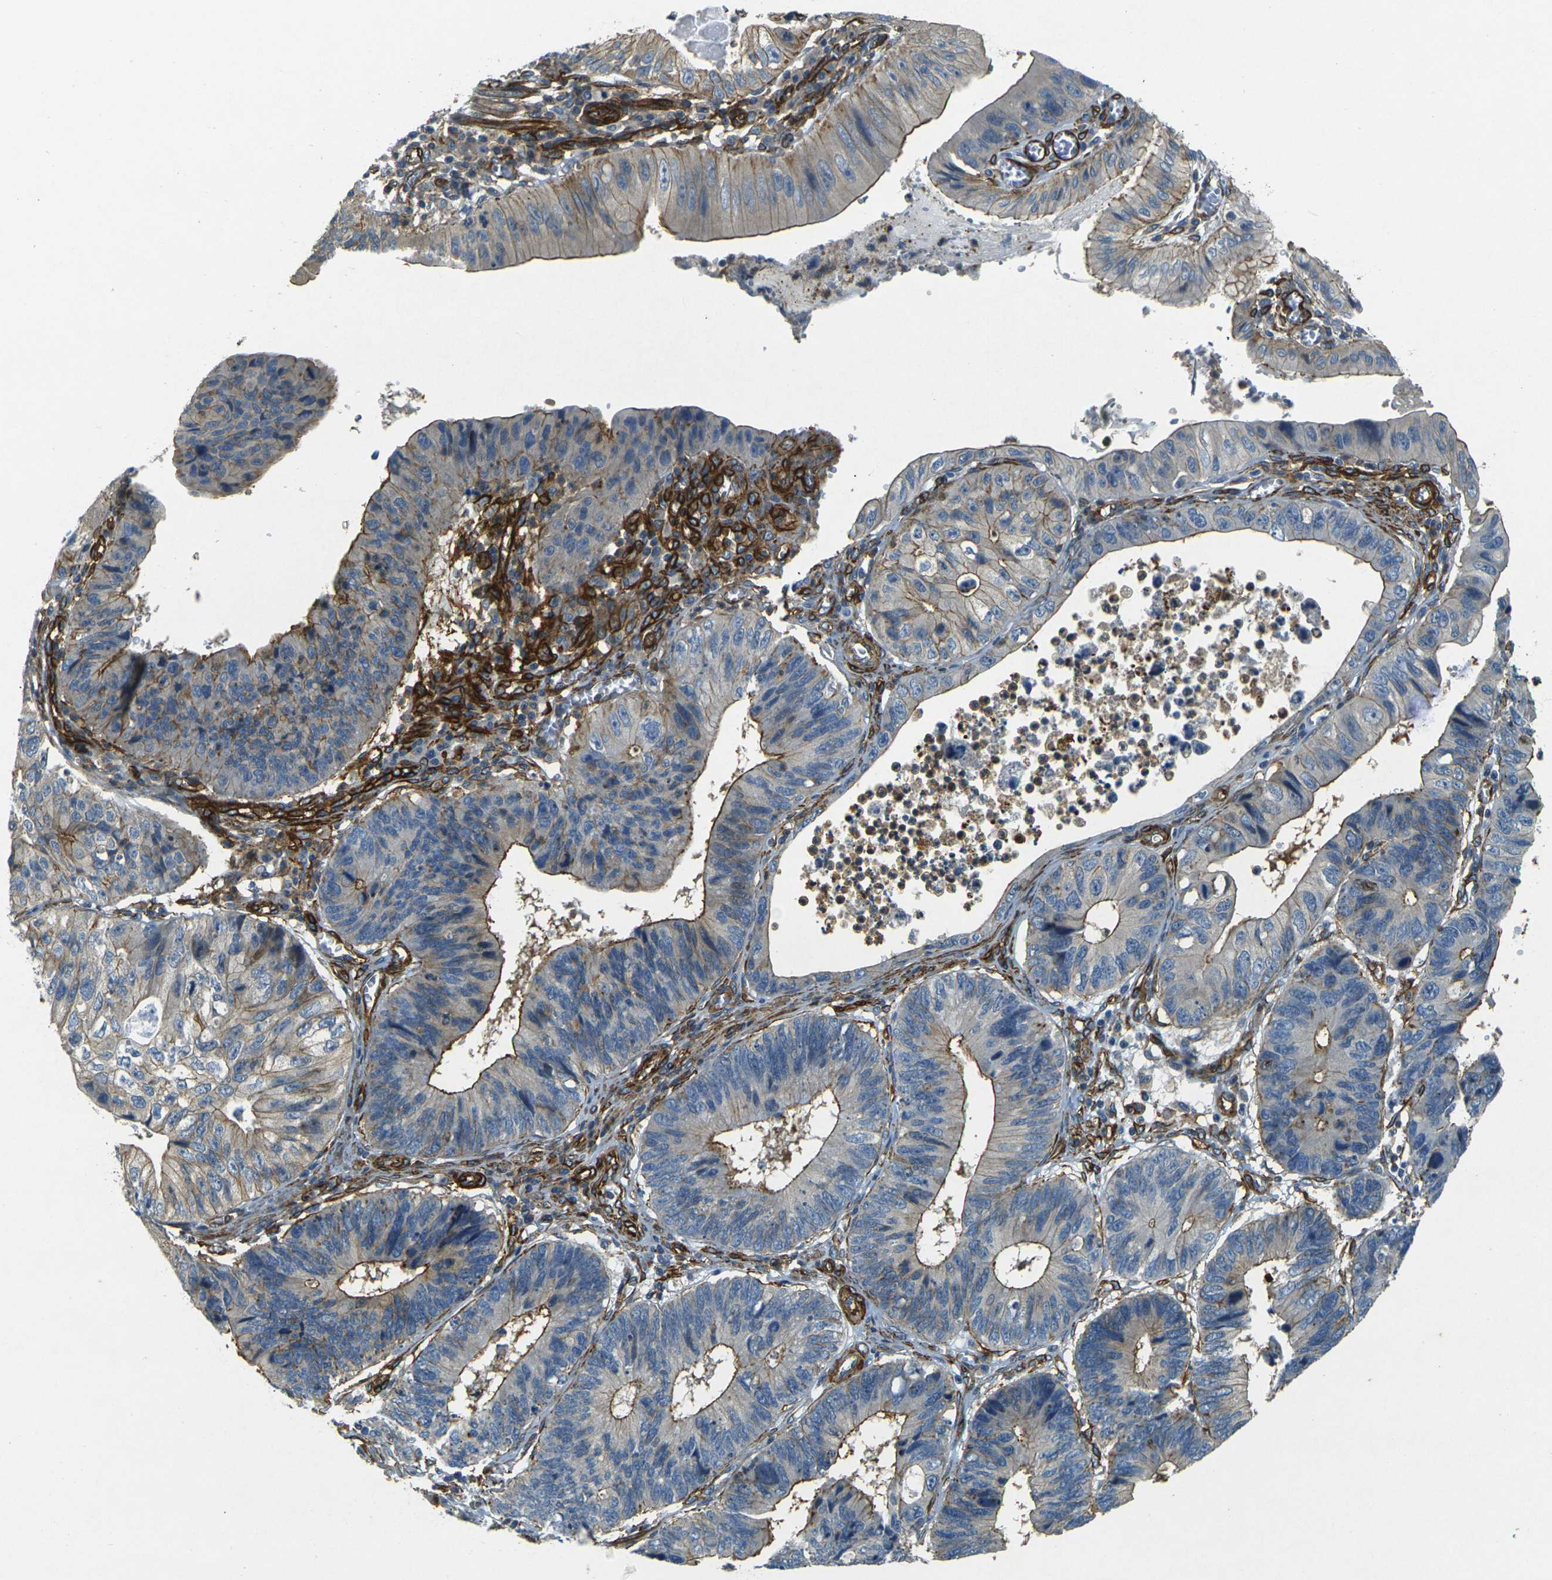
{"staining": {"intensity": "weak", "quantity": "25%-75%", "location": "cytoplasmic/membranous"}, "tissue": "stomach cancer", "cell_type": "Tumor cells", "image_type": "cancer", "snomed": [{"axis": "morphology", "description": "Adenocarcinoma, NOS"}, {"axis": "topography", "description": "Stomach"}], "caption": "The photomicrograph reveals immunohistochemical staining of stomach cancer (adenocarcinoma). There is weak cytoplasmic/membranous staining is seen in approximately 25%-75% of tumor cells.", "gene": "EPHA7", "patient": {"sex": "male", "age": 59}}